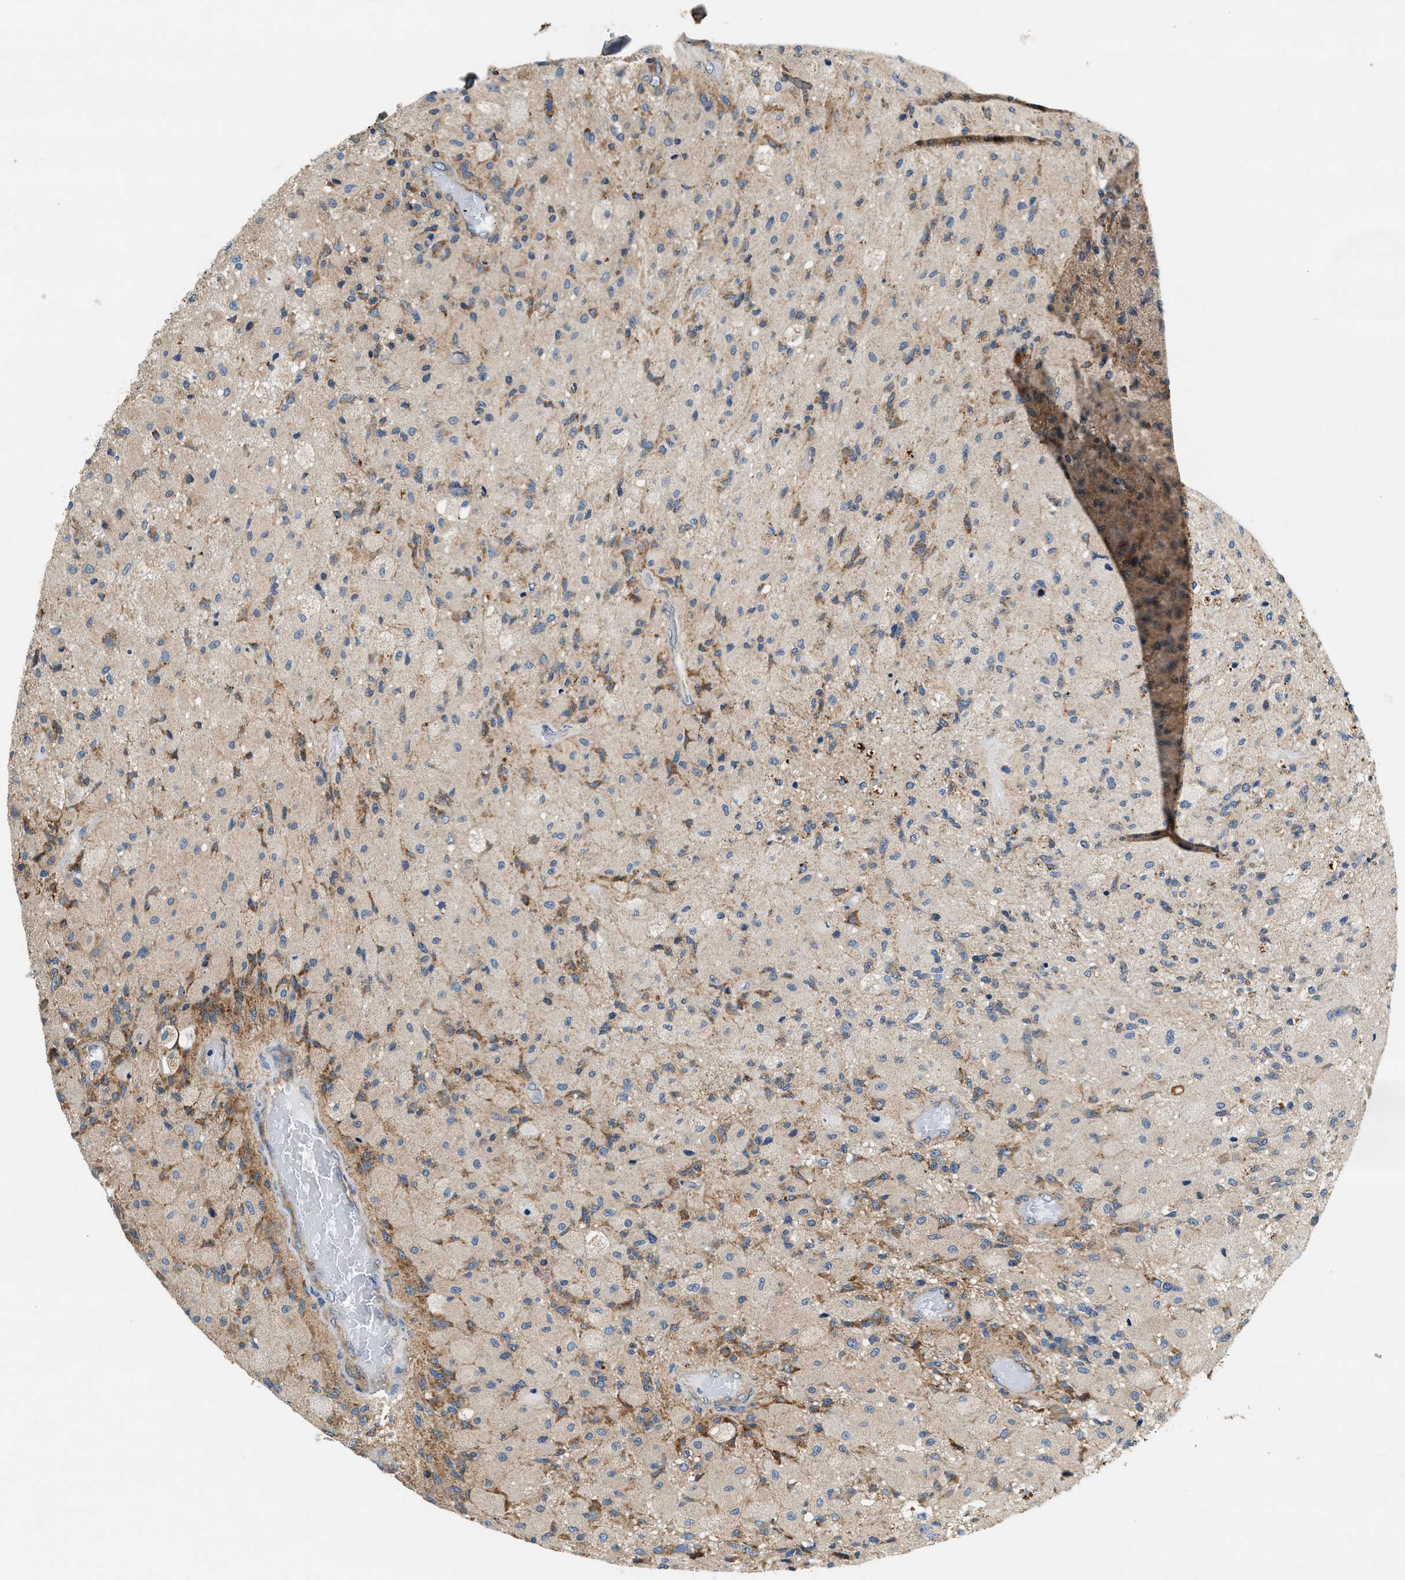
{"staining": {"intensity": "negative", "quantity": "none", "location": "none"}, "tissue": "glioma", "cell_type": "Tumor cells", "image_type": "cancer", "snomed": [{"axis": "morphology", "description": "Normal tissue, NOS"}, {"axis": "morphology", "description": "Glioma, malignant, High grade"}, {"axis": "topography", "description": "Cerebral cortex"}], "caption": "IHC micrograph of malignant high-grade glioma stained for a protein (brown), which demonstrates no positivity in tumor cells. The staining is performed using DAB (3,3'-diaminobenzidine) brown chromogen with nuclei counter-stained in using hematoxylin.", "gene": "DUSP10", "patient": {"sex": "male", "age": 77}}